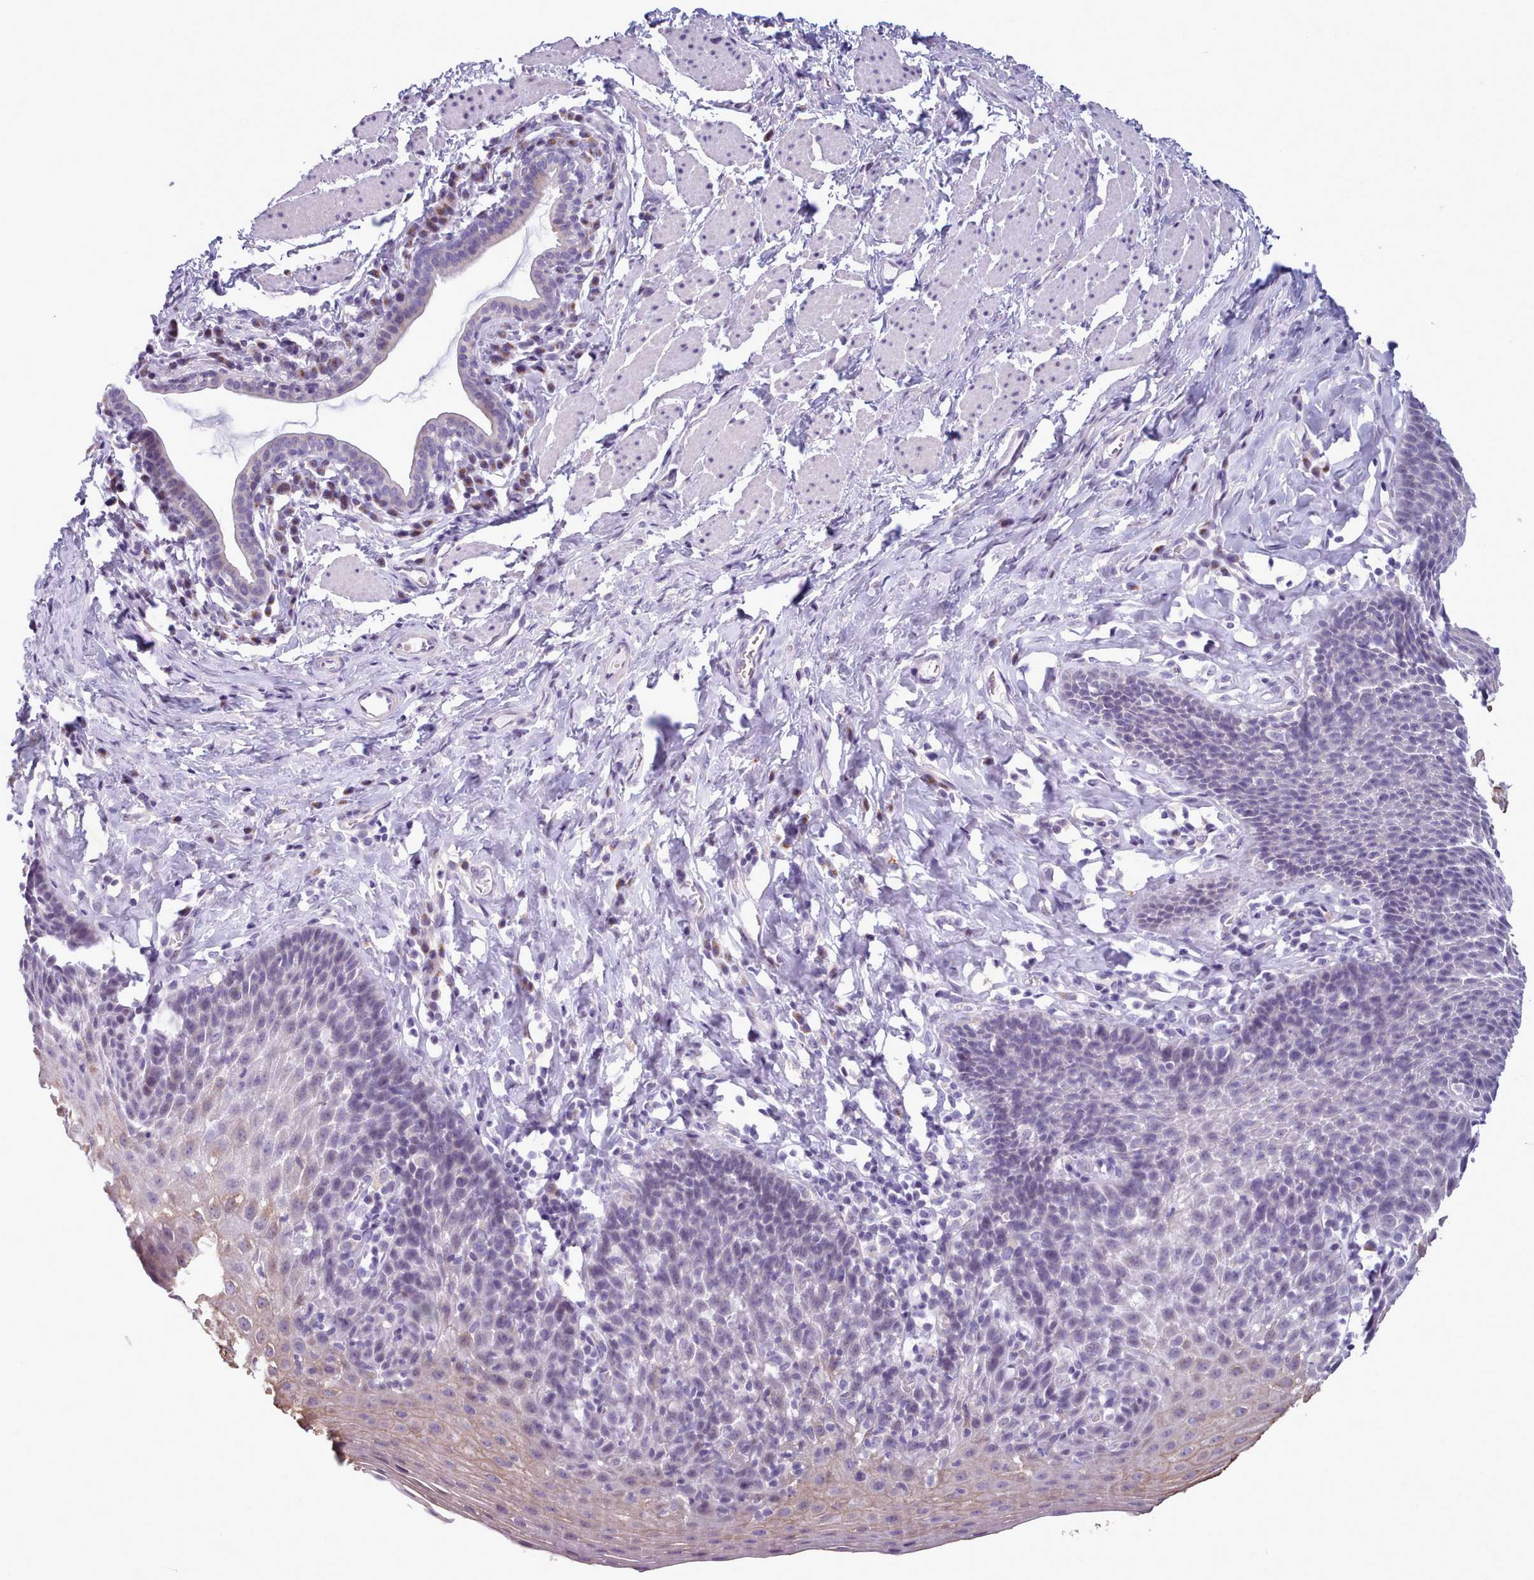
{"staining": {"intensity": "moderate", "quantity": "<25%", "location": "cytoplasmic/membranous"}, "tissue": "esophagus", "cell_type": "Squamous epithelial cells", "image_type": "normal", "snomed": [{"axis": "morphology", "description": "Normal tissue, NOS"}, {"axis": "topography", "description": "Esophagus"}], "caption": "Immunohistochemical staining of benign esophagus reveals moderate cytoplasmic/membranous protein expression in about <25% of squamous epithelial cells.", "gene": "MYRFL", "patient": {"sex": "female", "age": 61}}